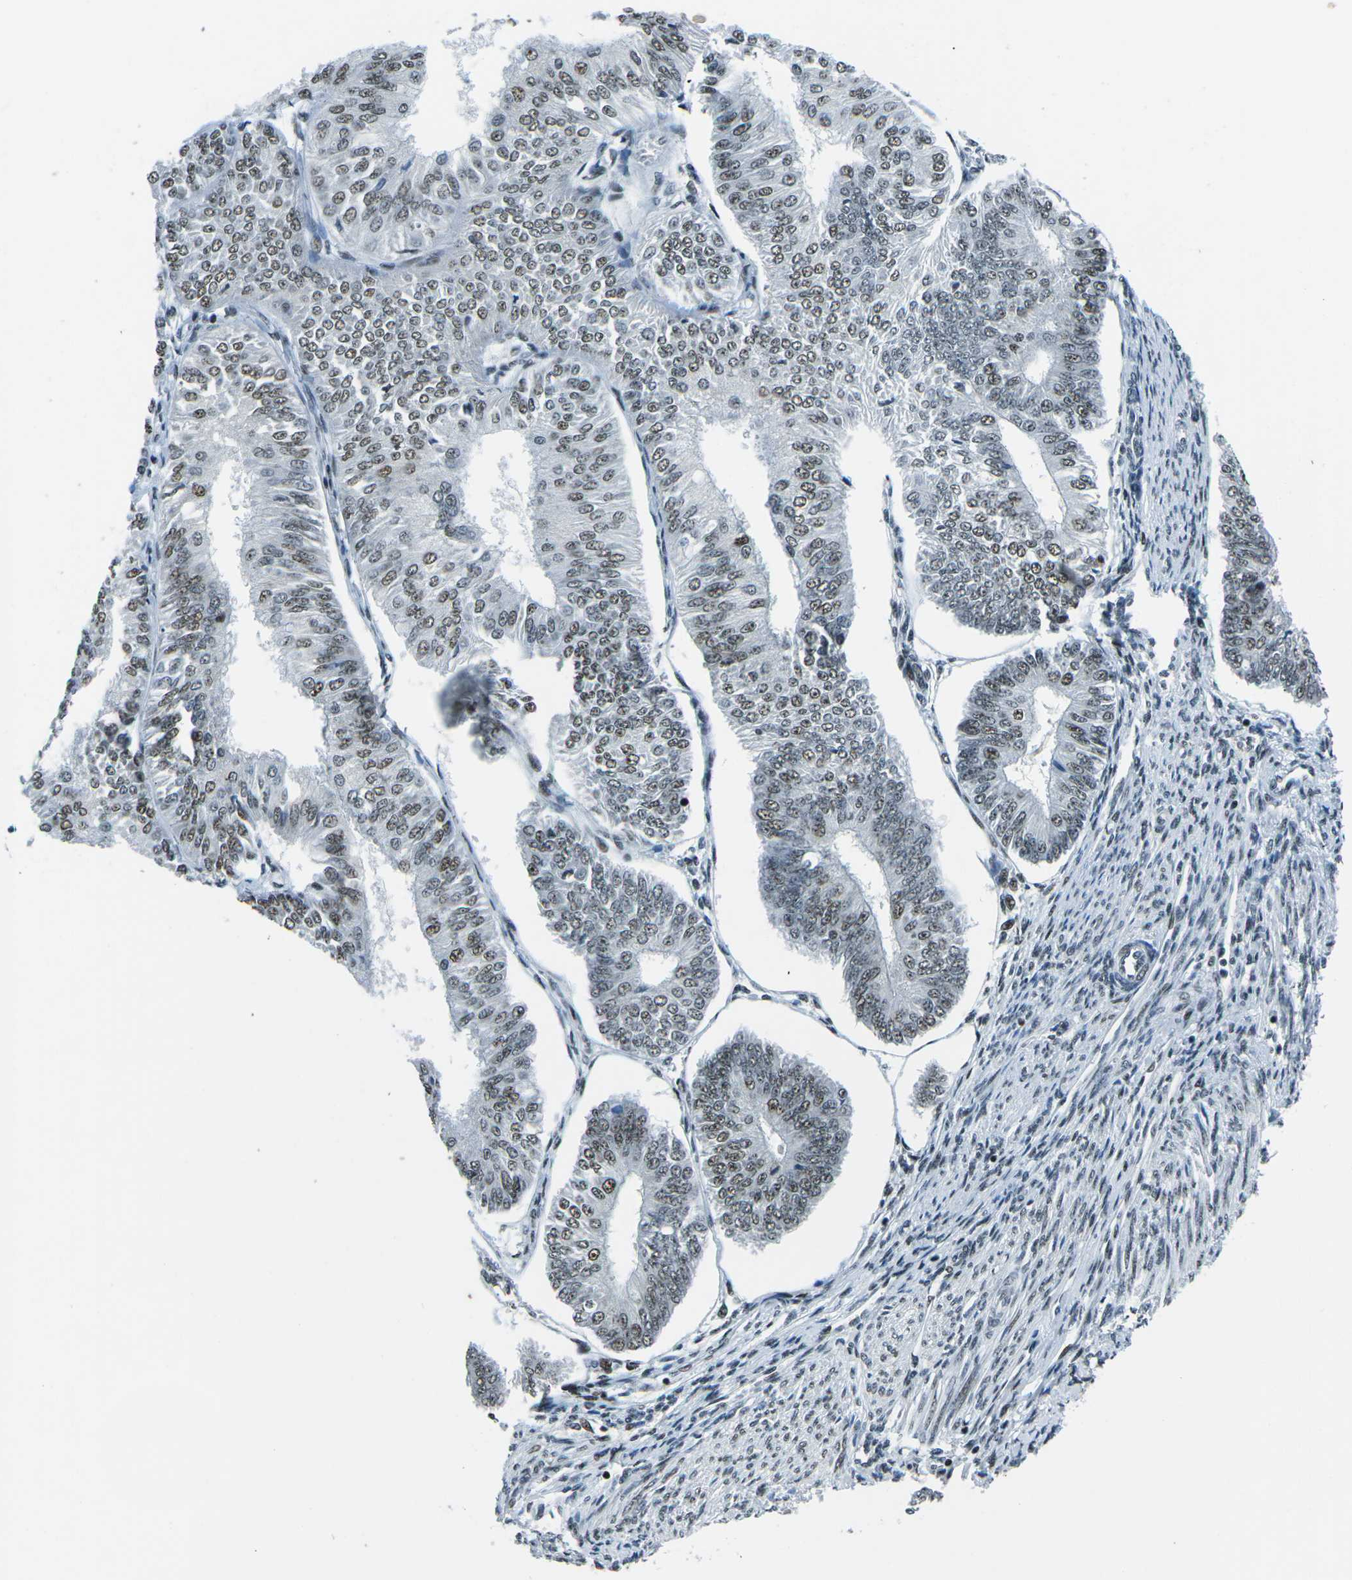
{"staining": {"intensity": "weak", "quantity": ">75%", "location": "nuclear"}, "tissue": "endometrial cancer", "cell_type": "Tumor cells", "image_type": "cancer", "snomed": [{"axis": "morphology", "description": "Adenocarcinoma, NOS"}, {"axis": "topography", "description": "Endometrium"}], "caption": "Tumor cells display weak nuclear positivity in approximately >75% of cells in endometrial cancer.", "gene": "RBL2", "patient": {"sex": "female", "age": 58}}